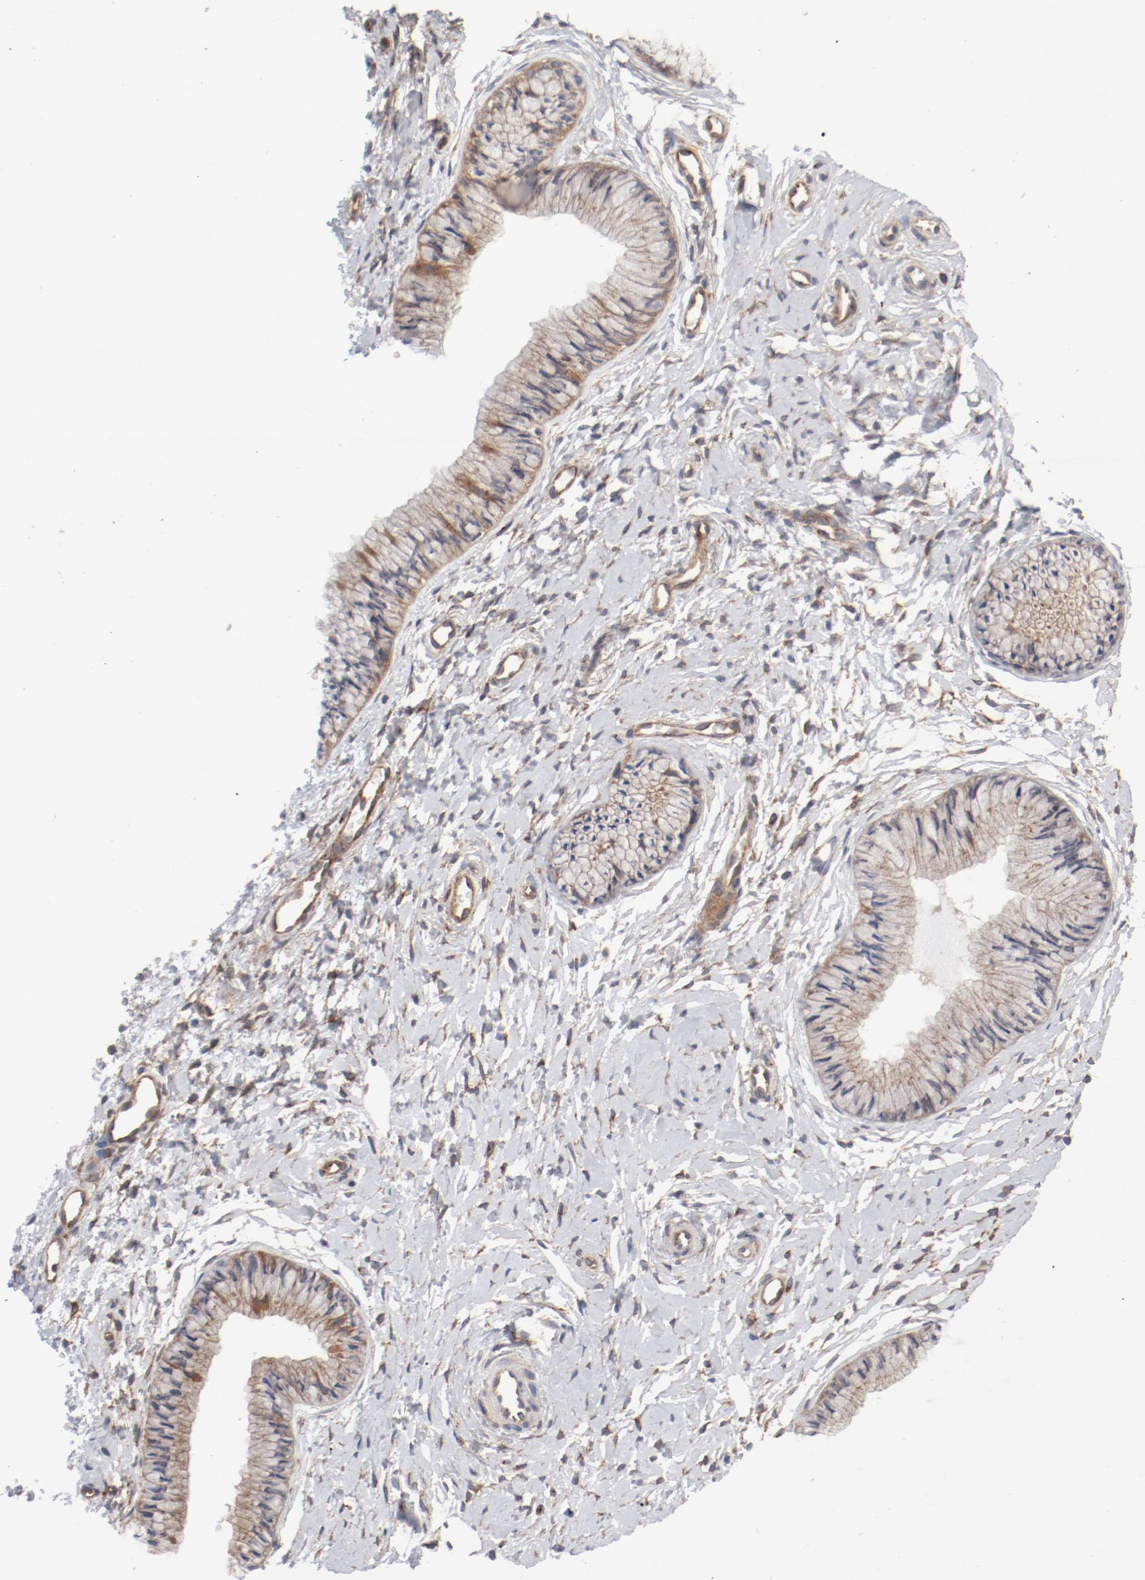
{"staining": {"intensity": "weak", "quantity": ">75%", "location": "cytoplasmic/membranous"}, "tissue": "cervix", "cell_type": "Glandular cells", "image_type": "normal", "snomed": [{"axis": "morphology", "description": "Normal tissue, NOS"}, {"axis": "topography", "description": "Cervix"}], "caption": "Immunohistochemical staining of unremarkable cervix demonstrates low levels of weak cytoplasmic/membranous expression in about >75% of glandular cells. (DAB IHC, brown staining for protein, blue staining for nuclei).", "gene": "AP2A1", "patient": {"sex": "female", "age": 46}}